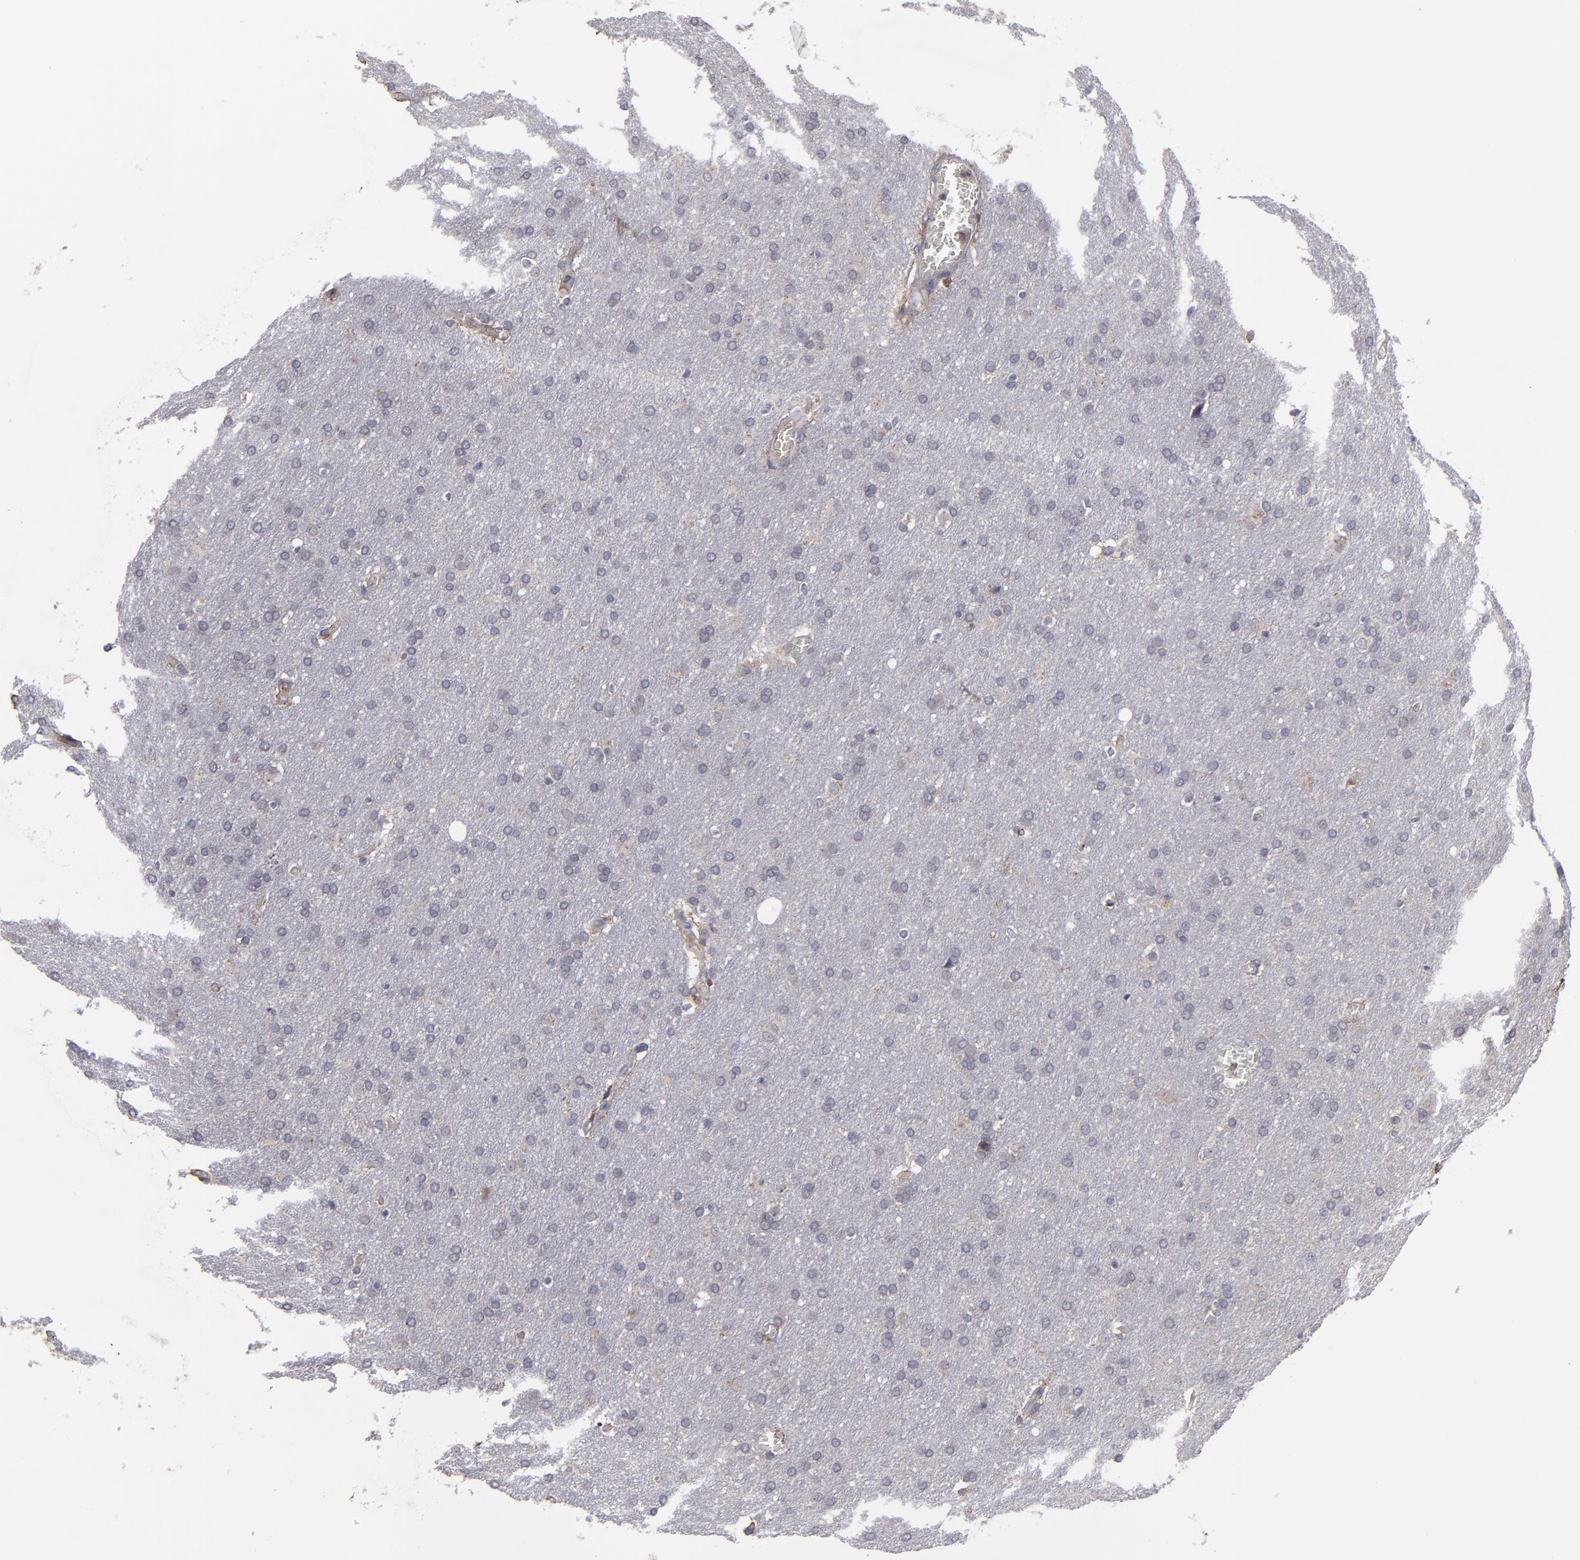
{"staining": {"intensity": "negative", "quantity": "none", "location": "none"}, "tissue": "glioma", "cell_type": "Tumor cells", "image_type": "cancer", "snomed": [{"axis": "morphology", "description": "Glioma, malignant, Low grade"}, {"axis": "topography", "description": "Brain"}], "caption": "Immunohistochemistry (IHC) photomicrograph of neoplastic tissue: human glioma stained with DAB shows no significant protein staining in tumor cells.", "gene": "MMP11", "patient": {"sex": "female", "age": 32}}